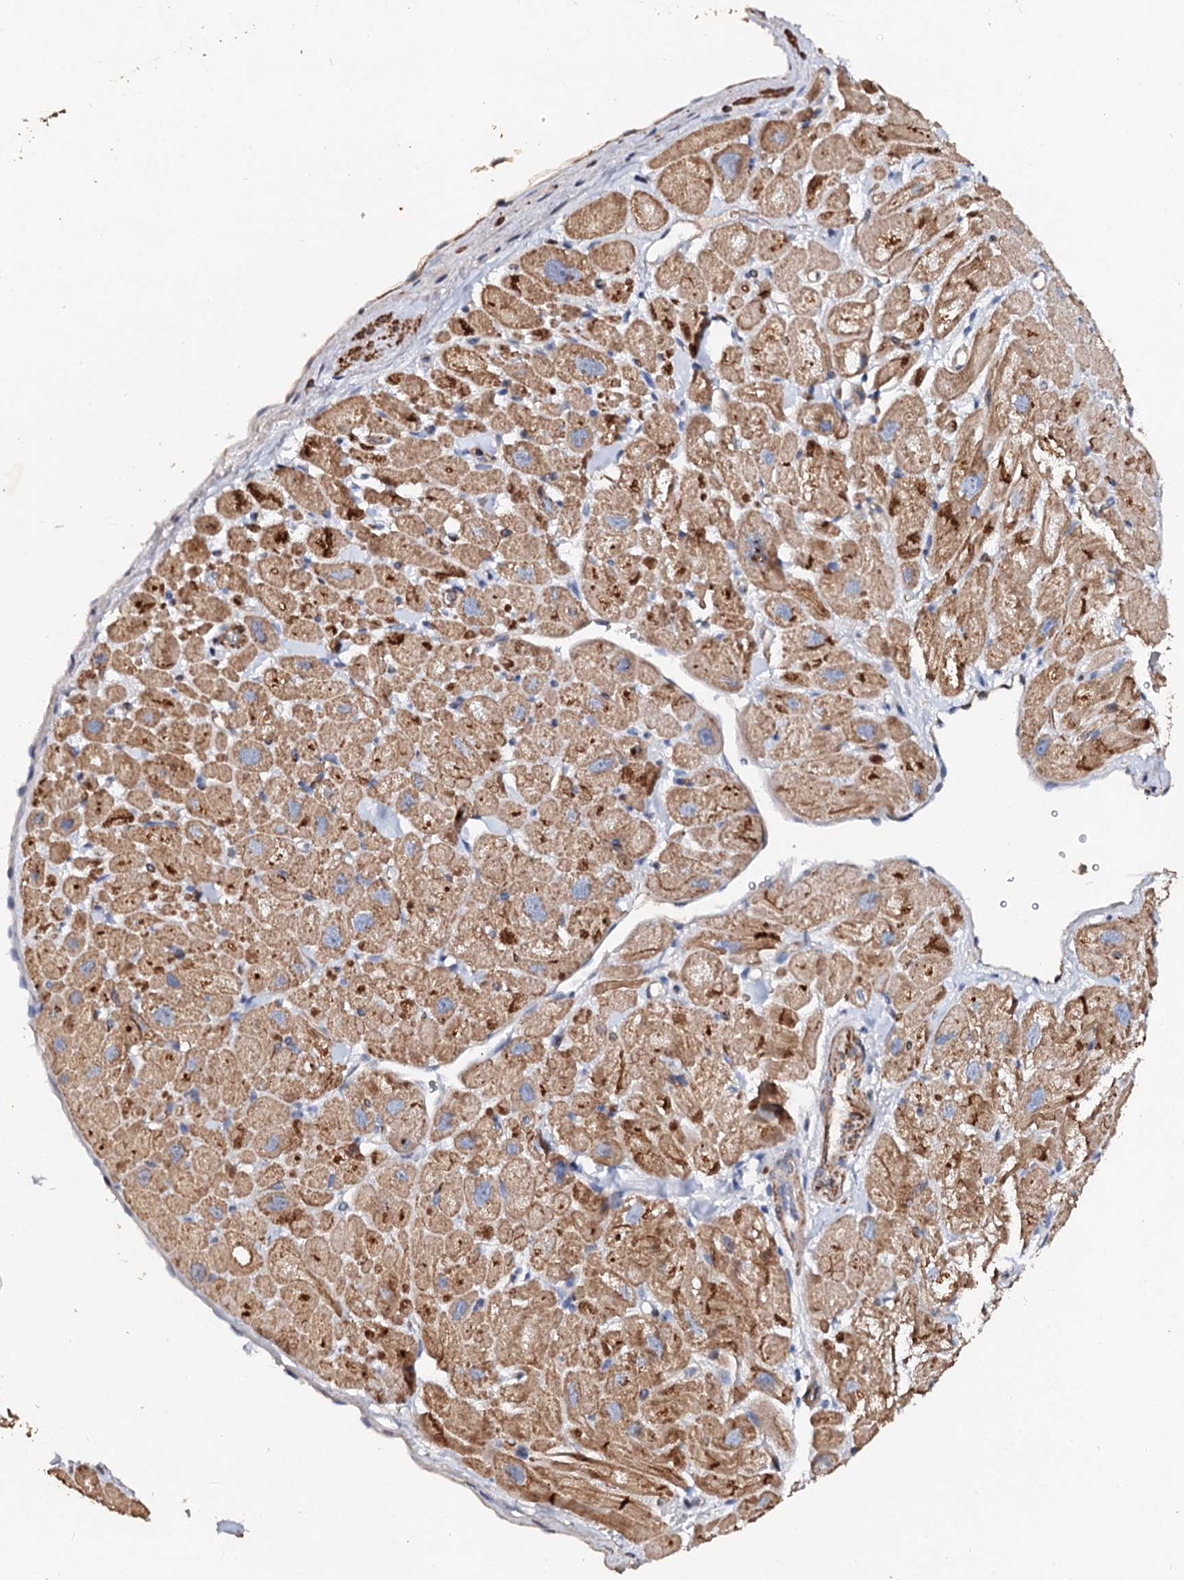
{"staining": {"intensity": "strong", "quantity": ">75%", "location": "cytoplasmic/membranous"}, "tissue": "heart muscle", "cell_type": "Cardiomyocytes", "image_type": "normal", "snomed": [{"axis": "morphology", "description": "Normal tissue, NOS"}, {"axis": "topography", "description": "Heart"}], "caption": "A high amount of strong cytoplasmic/membranous expression is appreciated in about >75% of cardiomyocytes in unremarkable heart muscle. (Brightfield microscopy of DAB IHC at high magnification).", "gene": "VPS36", "patient": {"sex": "male", "age": 49}}